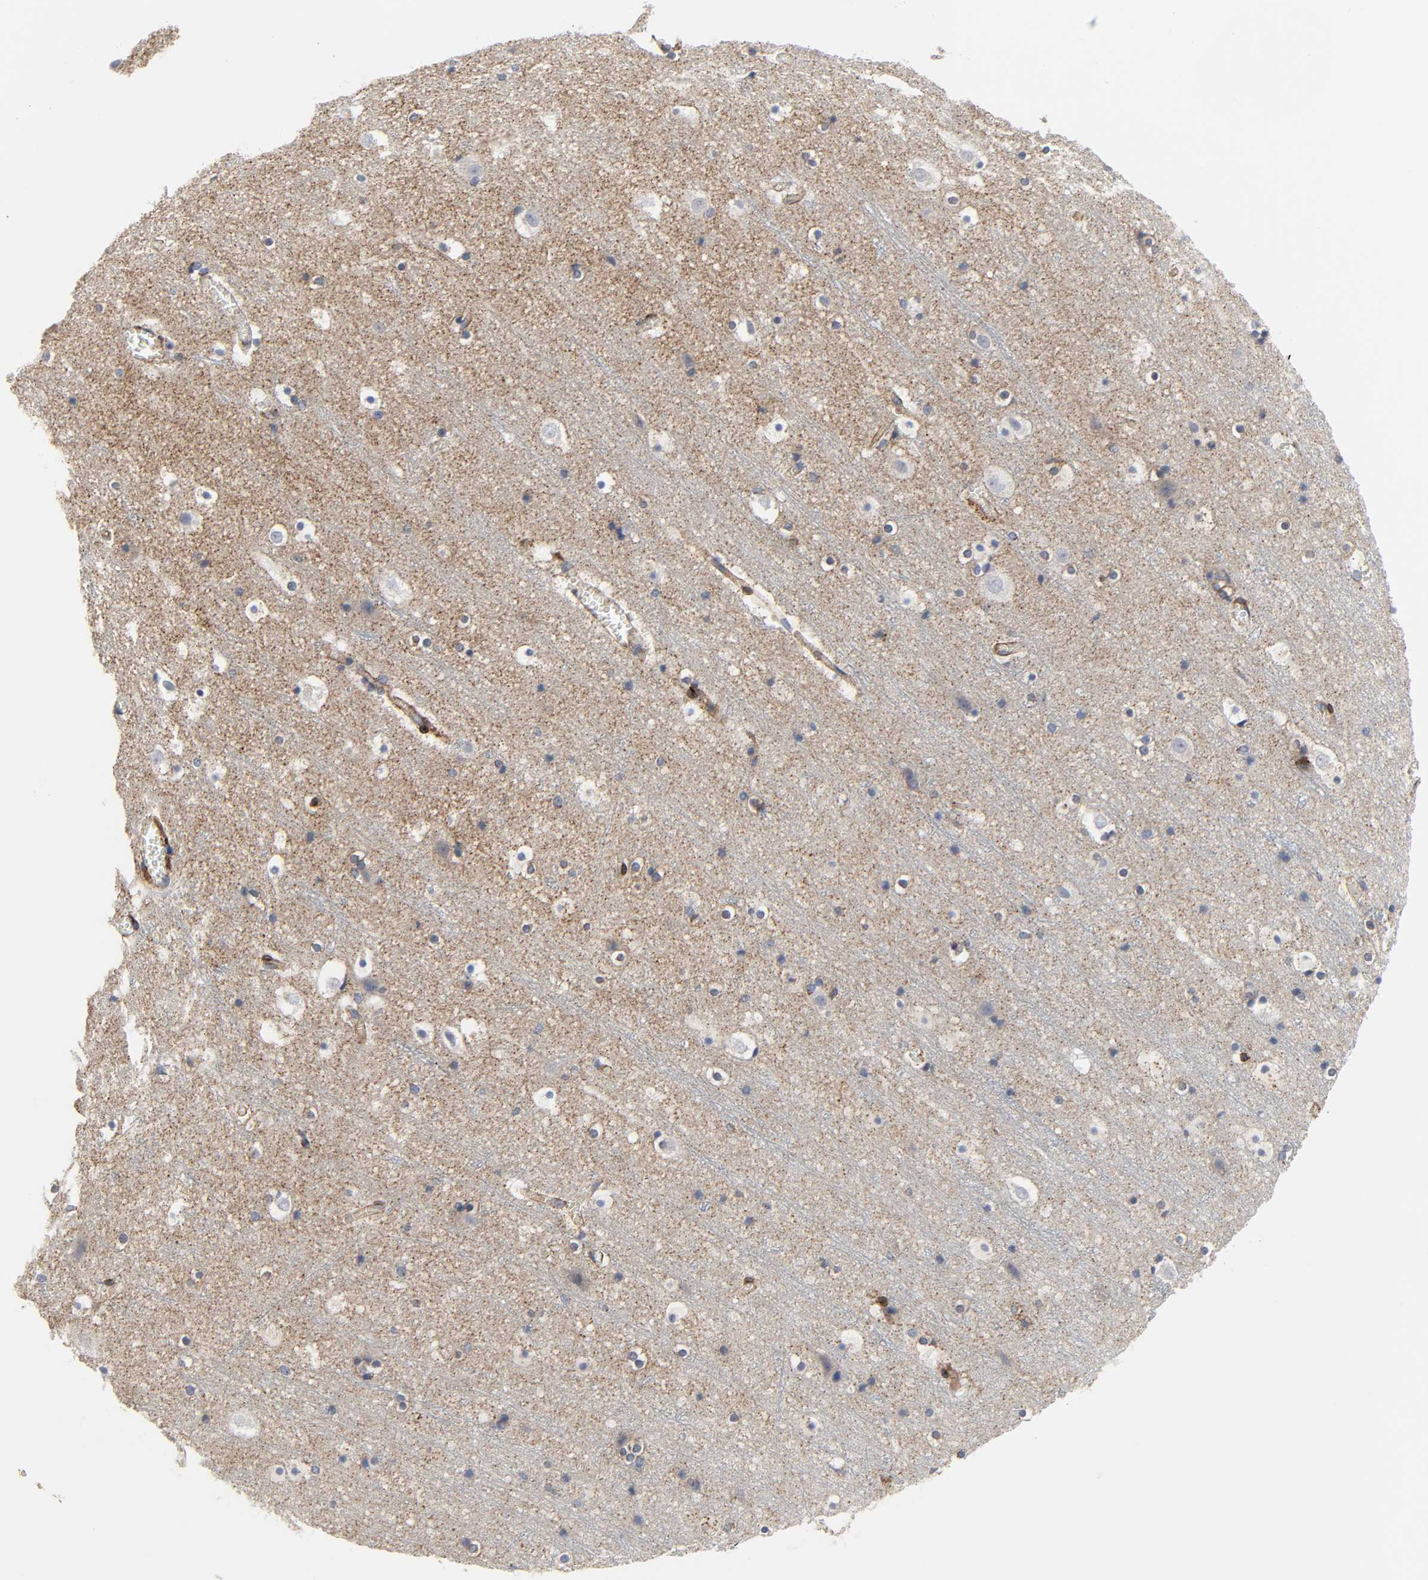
{"staining": {"intensity": "moderate", "quantity": ">75%", "location": "cytoplasmic/membranous"}, "tissue": "cerebral cortex", "cell_type": "Endothelial cells", "image_type": "normal", "snomed": [{"axis": "morphology", "description": "Normal tissue, NOS"}, {"axis": "topography", "description": "Cerebral cortex"}], "caption": "Protein staining displays moderate cytoplasmic/membranous staining in about >75% of endothelial cells in unremarkable cerebral cortex.", "gene": "ARHGAP1", "patient": {"sex": "male", "age": 45}}